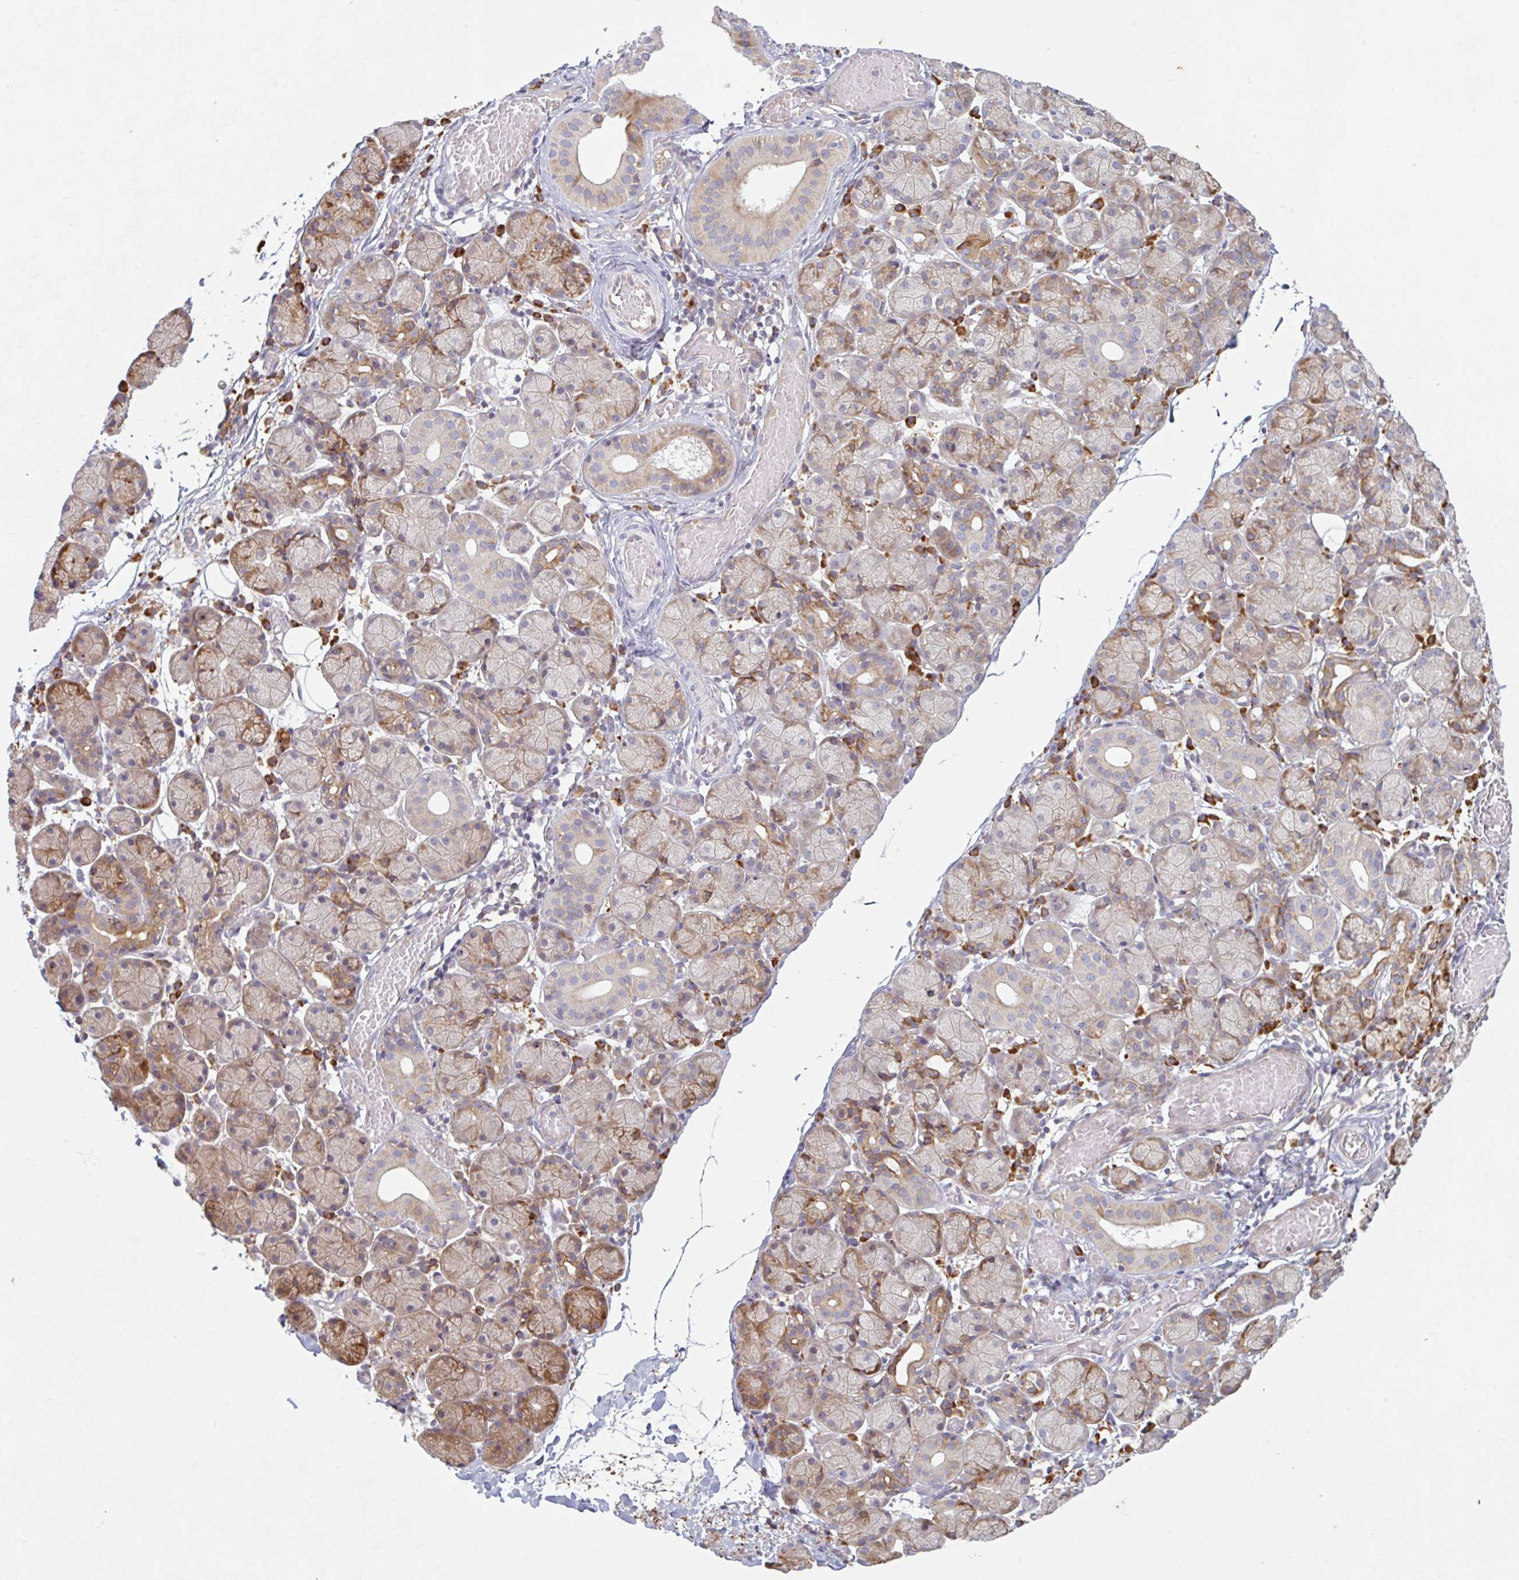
{"staining": {"intensity": "moderate", "quantity": "25%-75%", "location": "cytoplasmic/membranous"}, "tissue": "salivary gland", "cell_type": "Glandular cells", "image_type": "normal", "snomed": [{"axis": "morphology", "description": "Normal tissue, NOS"}, {"axis": "topography", "description": "Salivary gland"}], "caption": "Immunohistochemical staining of normal salivary gland demonstrates moderate cytoplasmic/membranous protein expression in about 25%-75% of glandular cells. (DAB (3,3'-diaminobenzidine) IHC, brown staining for protein, blue staining for nuclei).", "gene": "RIT1", "patient": {"sex": "female", "age": 24}}